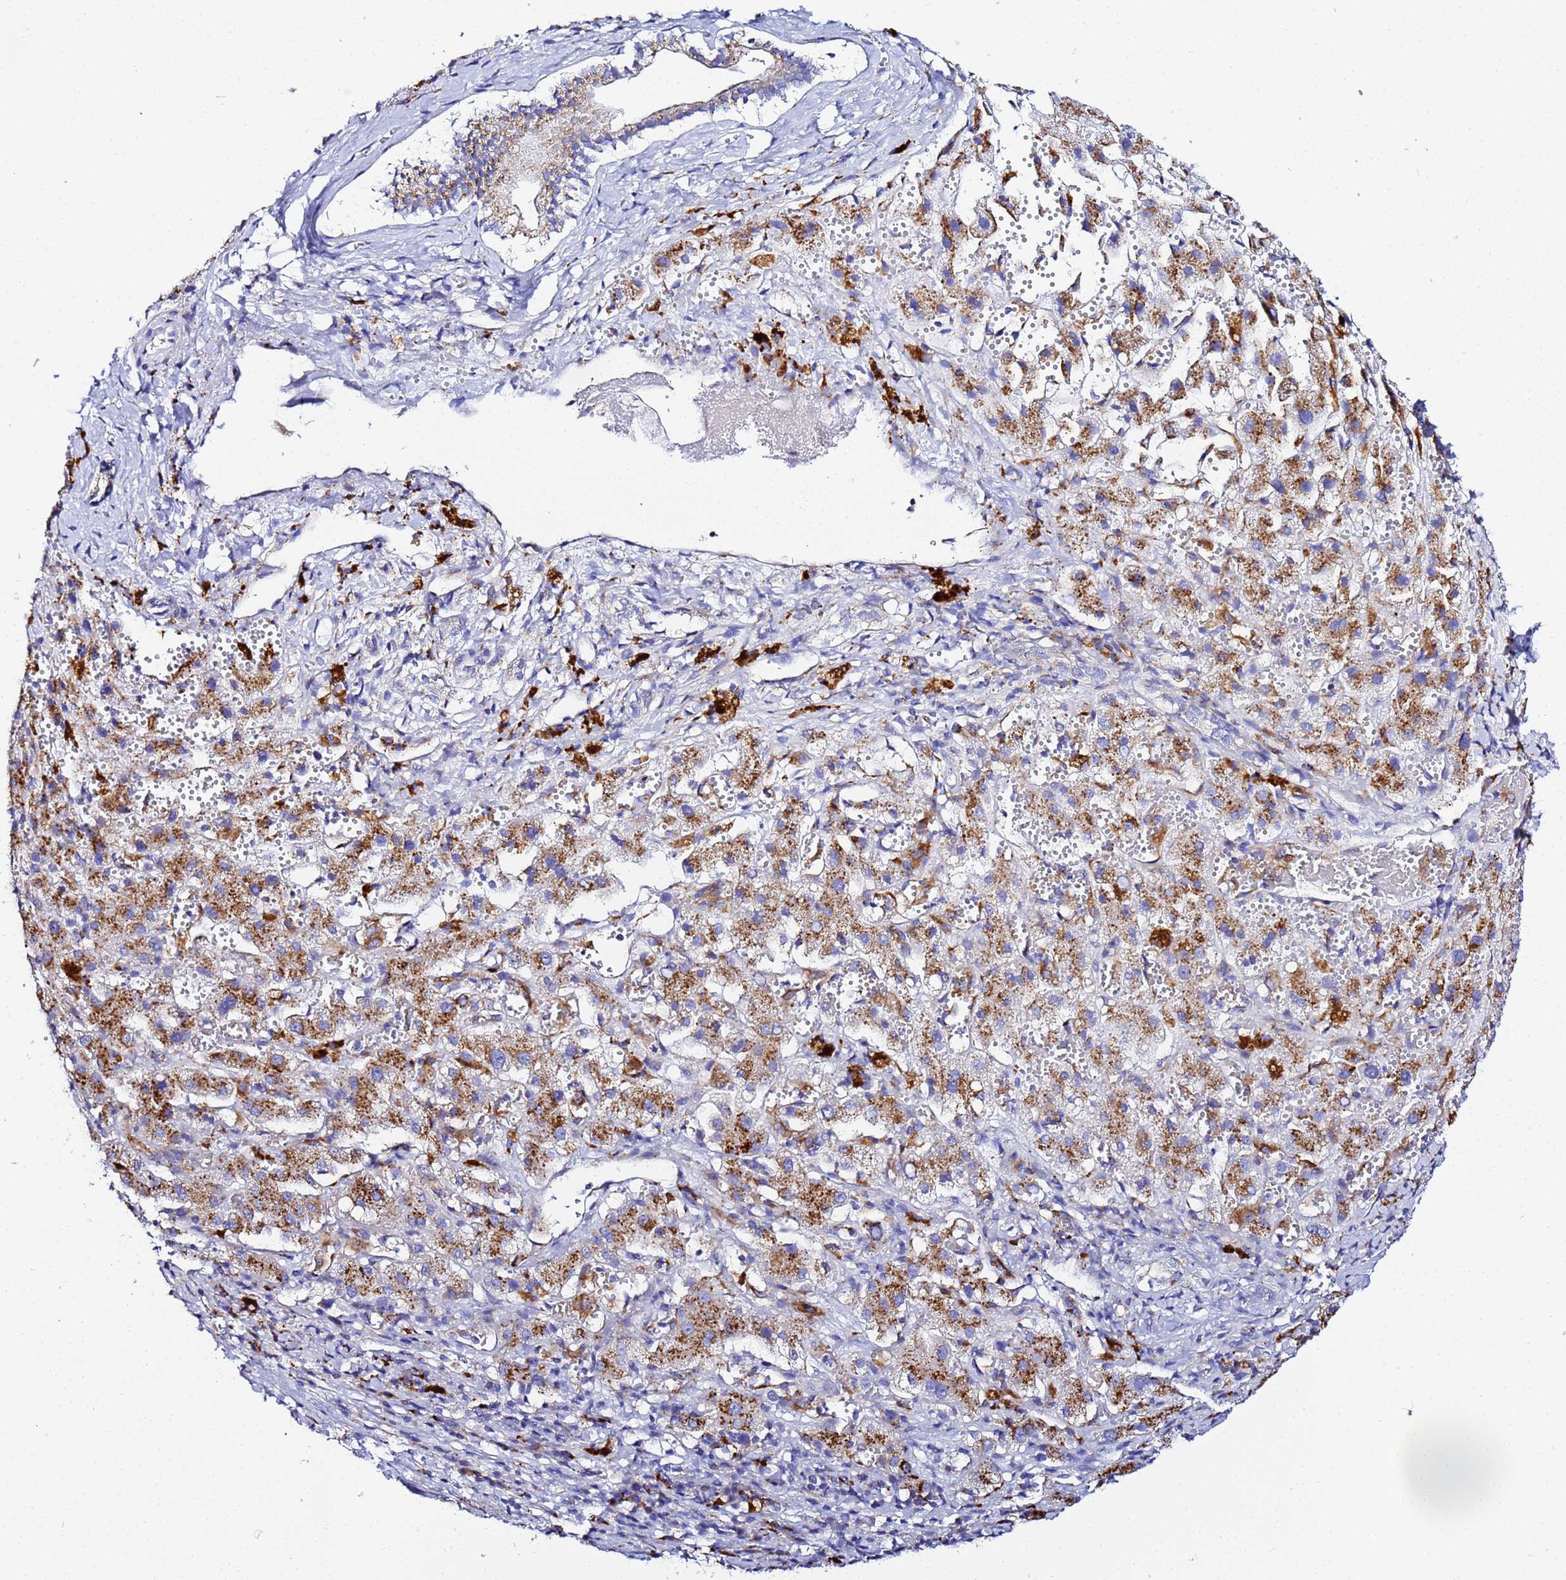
{"staining": {"intensity": "moderate", "quantity": ">75%", "location": "cytoplasmic/membranous"}, "tissue": "liver cancer", "cell_type": "Tumor cells", "image_type": "cancer", "snomed": [{"axis": "morphology", "description": "Carcinoma, Hepatocellular, NOS"}, {"axis": "topography", "description": "Liver"}], "caption": "DAB (3,3'-diaminobenzidine) immunohistochemical staining of human liver hepatocellular carcinoma shows moderate cytoplasmic/membranous protein staining in approximately >75% of tumor cells. (IHC, brightfield microscopy, high magnification).", "gene": "VTI1B", "patient": {"sex": "female", "age": 58}}